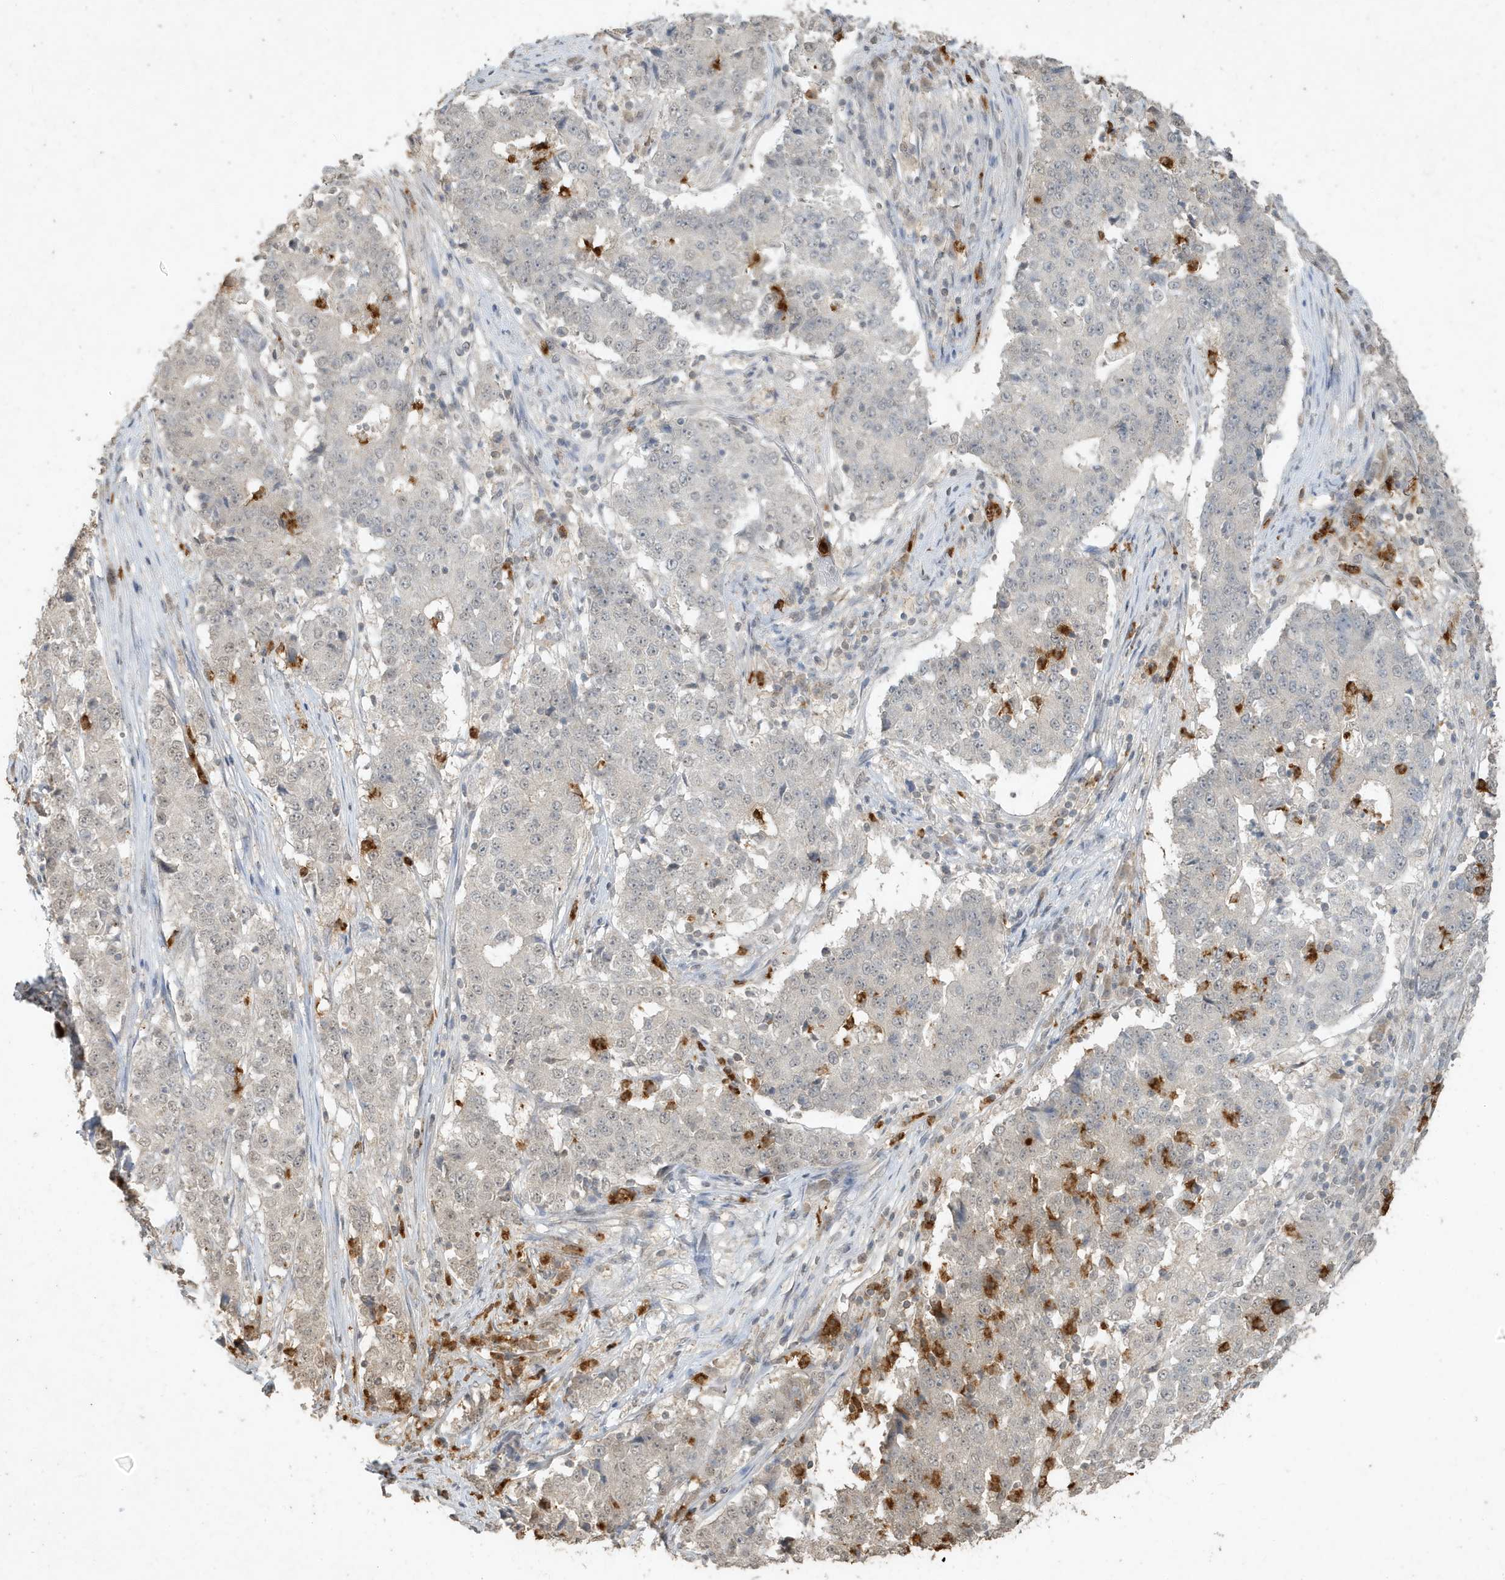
{"staining": {"intensity": "negative", "quantity": "none", "location": "none"}, "tissue": "stomach cancer", "cell_type": "Tumor cells", "image_type": "cancer", "snomed": [{"axis": "morphology", "description": "Adenocarcinoma, NOS"}, {"axis": "topography", "description": "Stomach"}], "caption": "Human stomach cancer (adenocarcinoma) stained for a protein using IHC displays no positivity in tumor cells.", "gene": "DEFA1", "patient": {"sex": "male", "age": 59}}